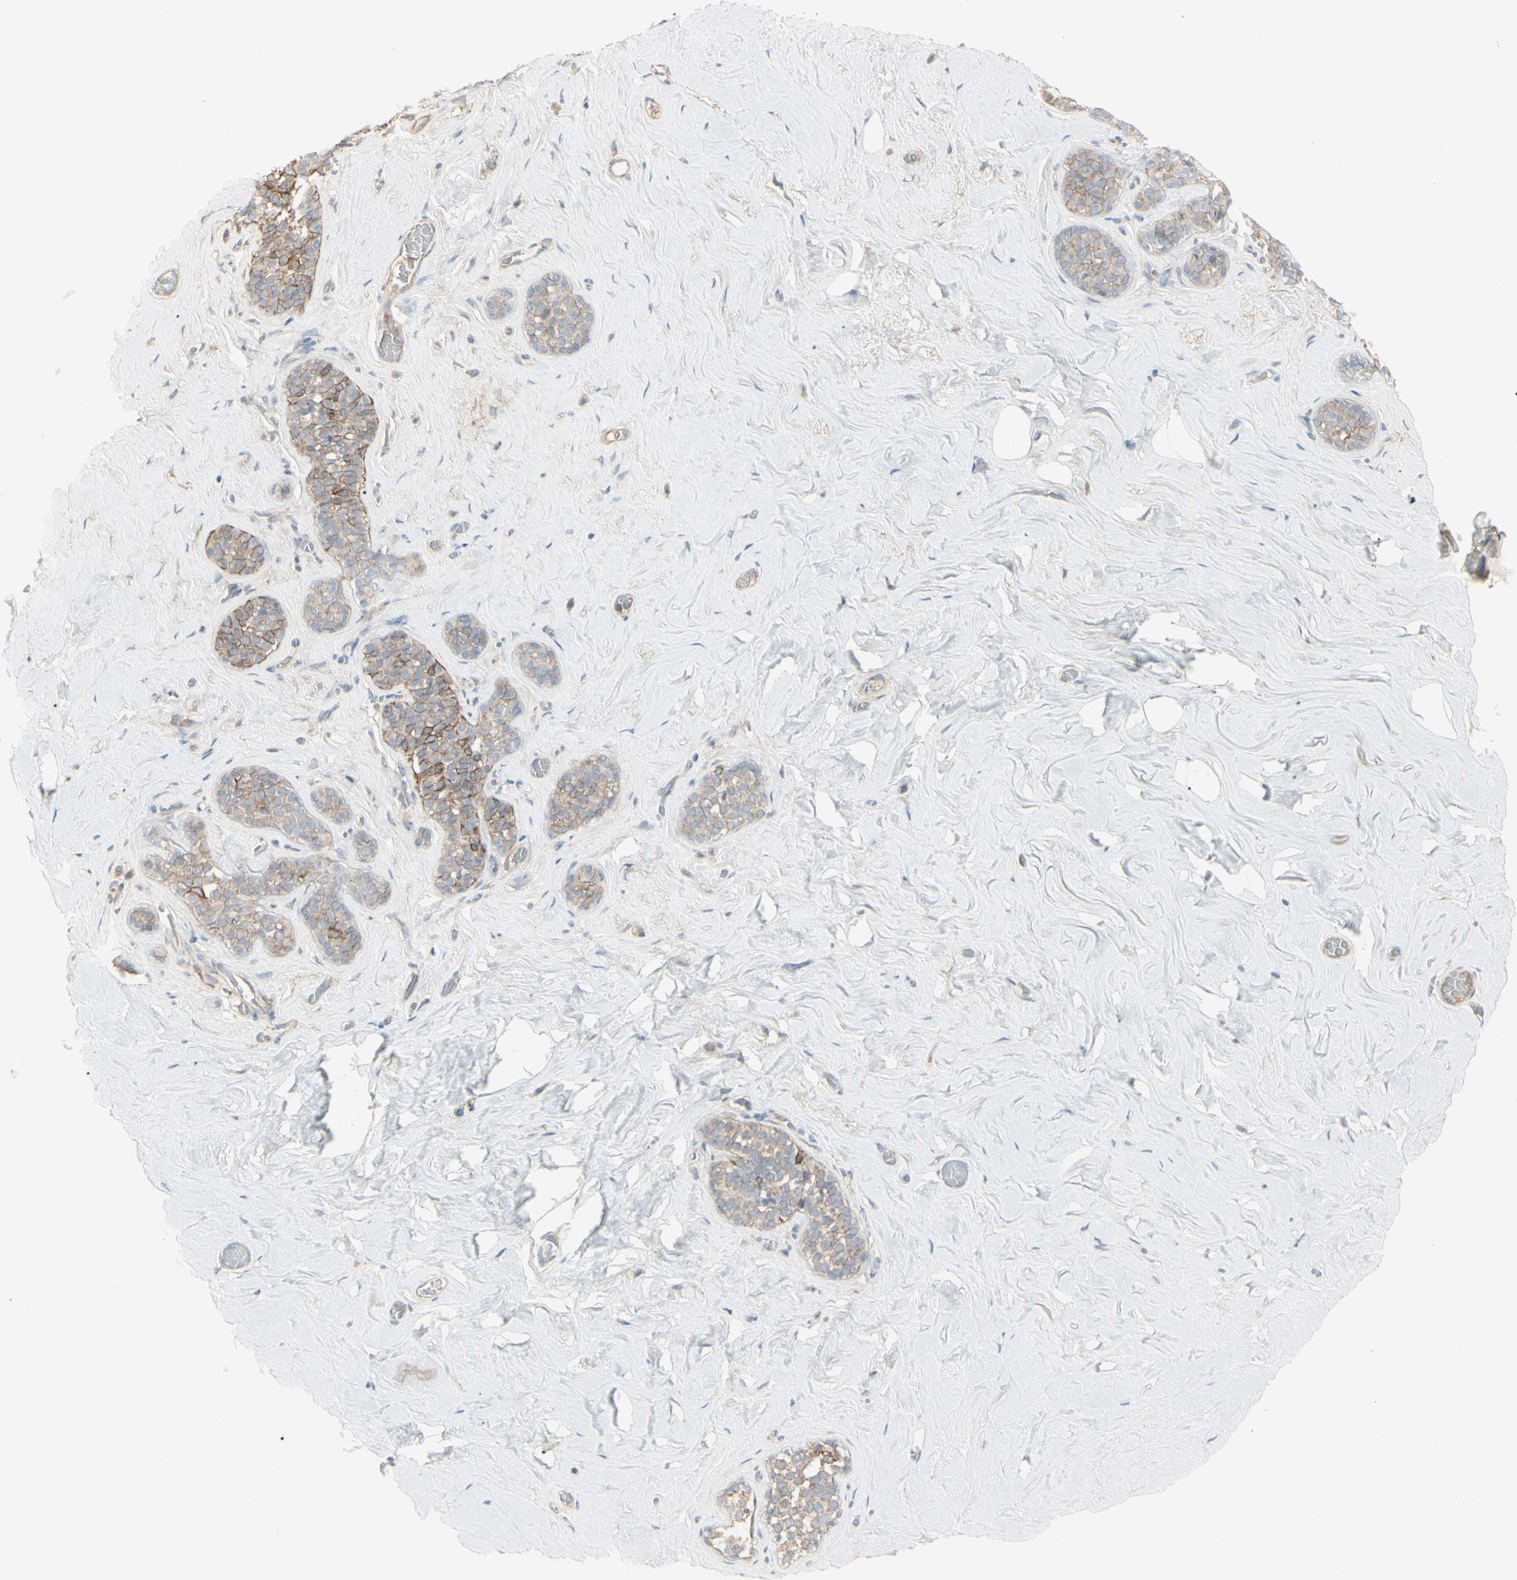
{"staining": {"intensity": "negative", "quantity": "none", "location": "none"}, "tissue": "breast", "cell_type": "Adipocytes", "image_type": "normal", "snomed": [{"axis": "morphology", "description": "Normal tissue, NOS"}, {"axis": "topography", "description": "Breast"}], "caption": "This is an immunohistochemistry micrograph of benign breast. There is no positivity in adipocytes.", "gene": "CD276", "patient": {"sex": "female", "age": 75}}